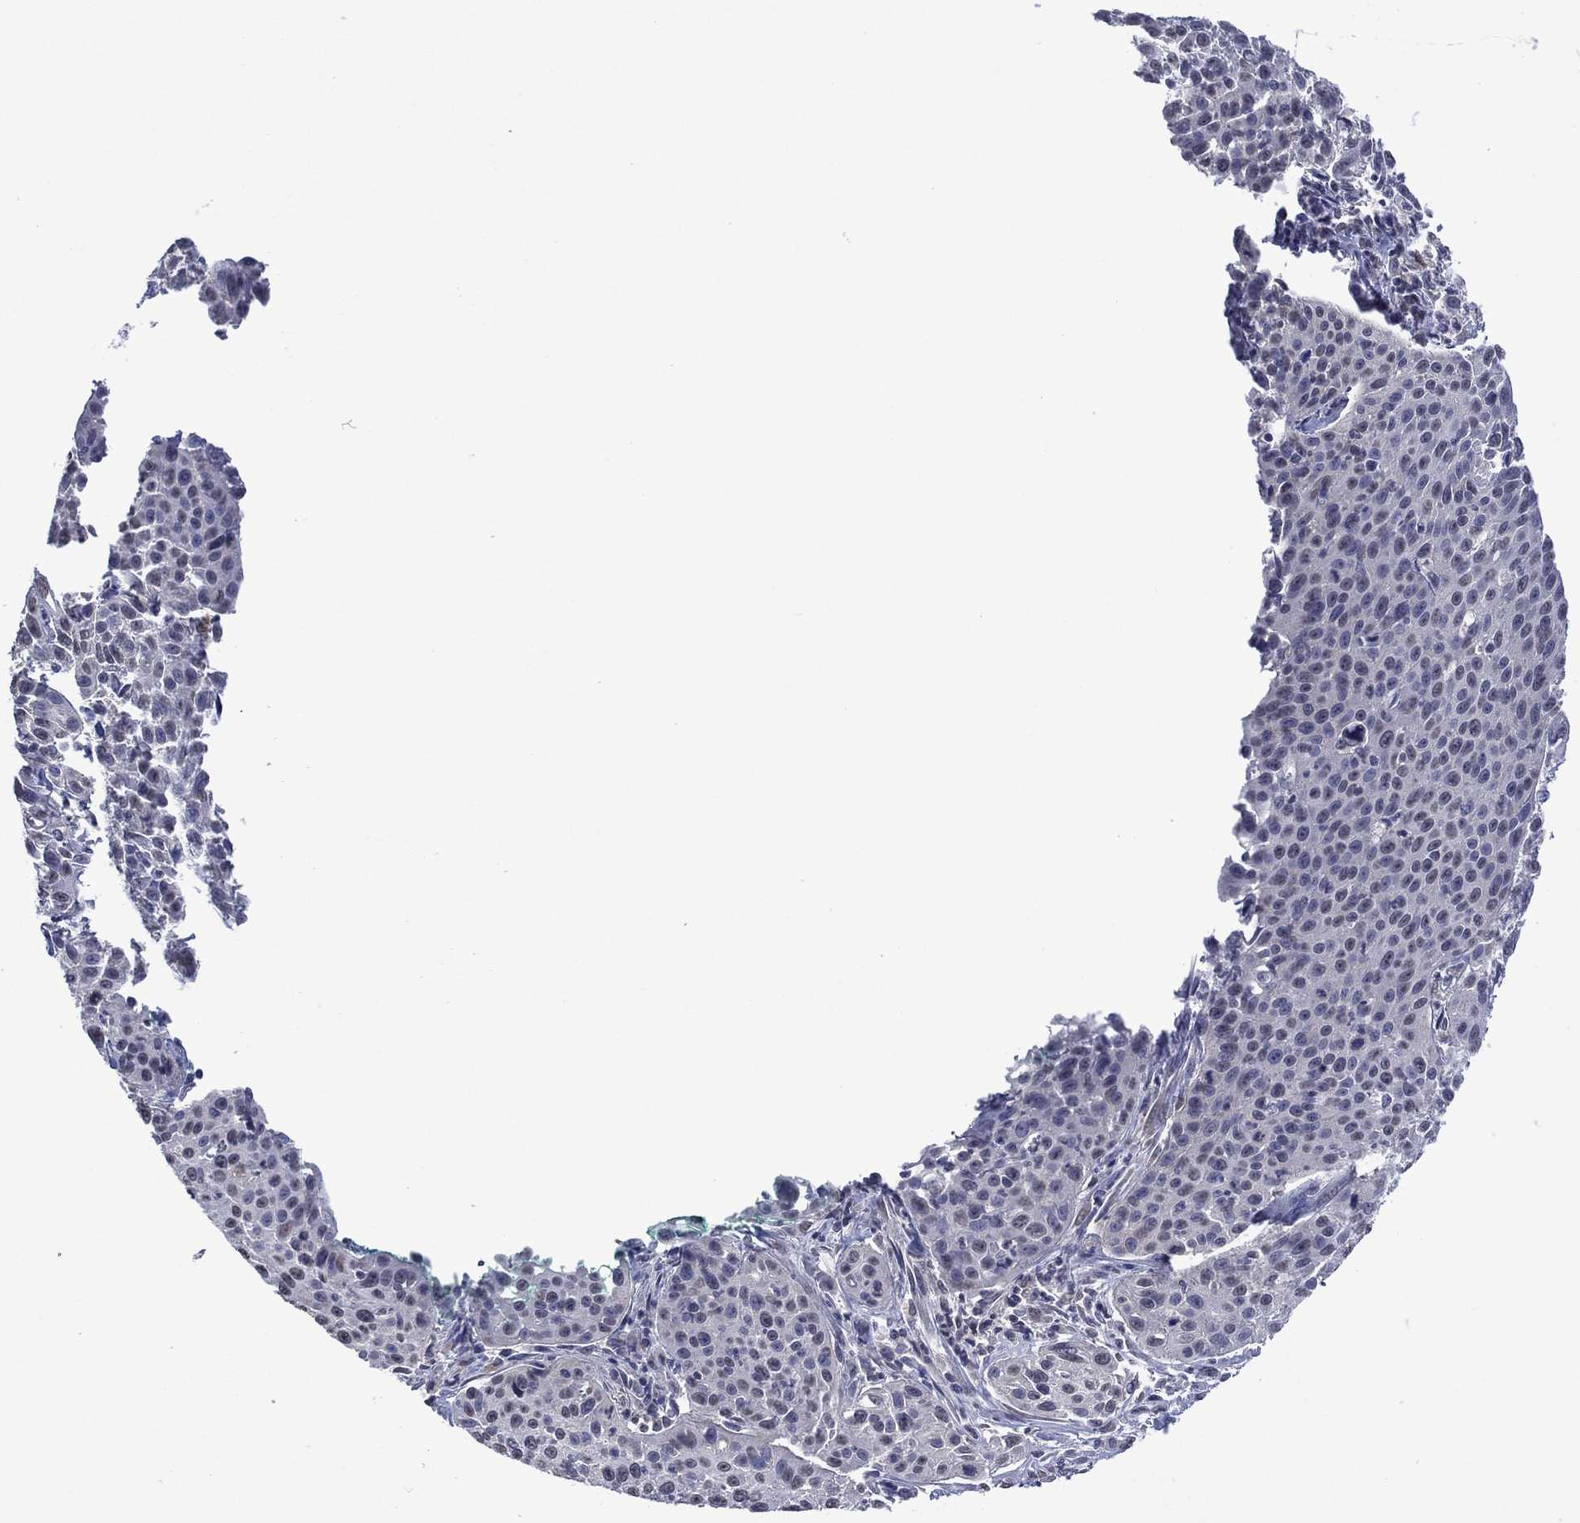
{"staining": {"intensity": "negative", "quantity": "none", "location": "none"}, "tissue": "cervical cancer", "cell_type": "Tumor cells", "image_type": "cancer", "snomed": [{"axis": "morphology", "description": "Squamous cell carcinoma, NOS"}, {"axis": "topography", "description": "Cervix"}], "caption": "The histopathology image exhibits no staining of tumor cells in cervical cancer (squamous cell carcinoma).", "gene": "ASB10", "patient": {"sex": "female", "age": 26}}